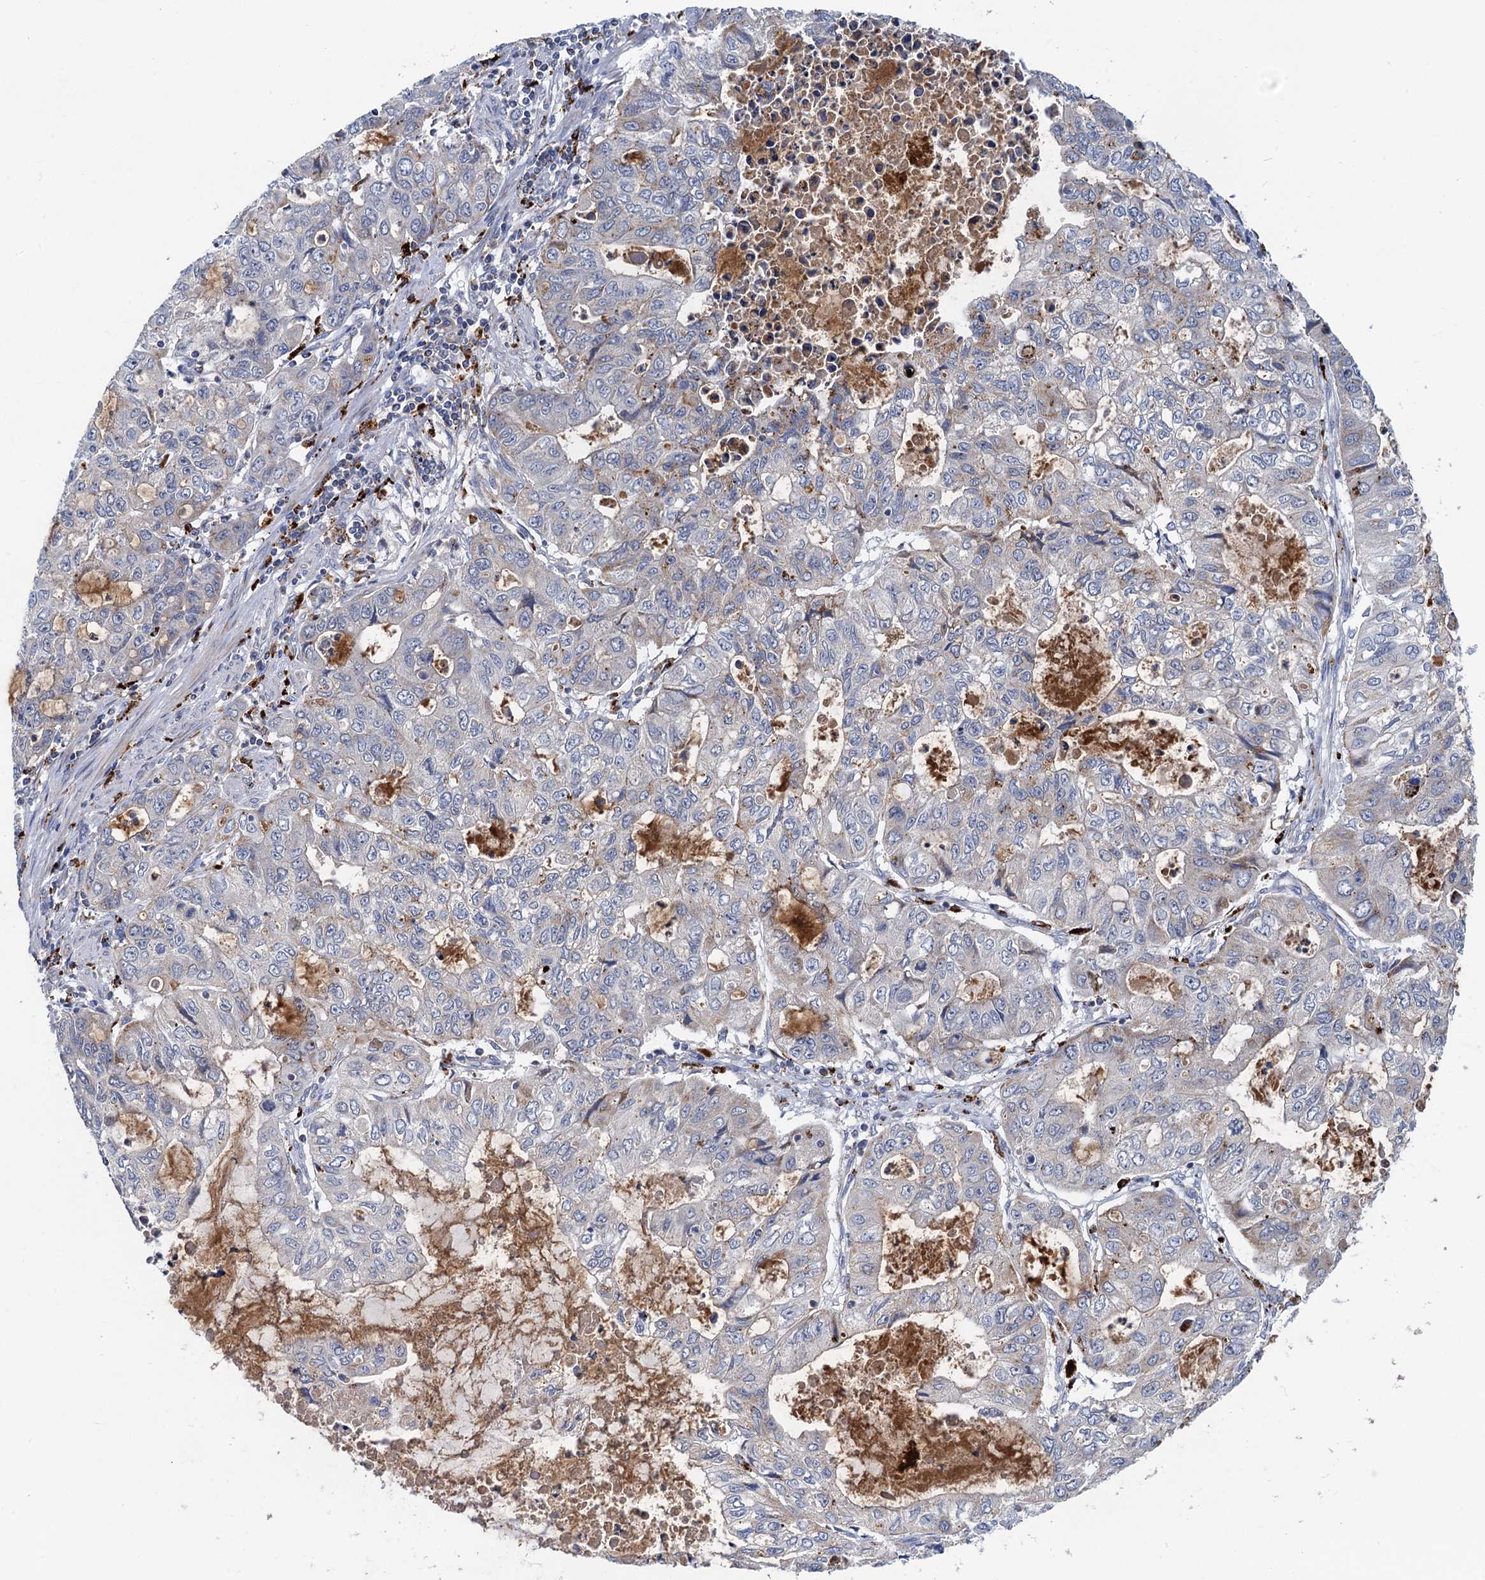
{"staining": {"intensity": "weak", "quantity": "<25%", "location": "cytoplasmic/membranous"}, "tissue": "stomach cancer", "cell_type": "Tumor cells", "image_type": "cancer", "snomed": [{"axis": "morphology", "description": "Adenocarcinoma, NOS"}, {"axis": "topography", "description": "Stomach, upper"}], "caption": "Immunohistochemical staining of human stomach adenocarcinoma displays no significant expression in tumor cells.", "gene": "ANKS3", "patient": {"sex": "female", "age": 52}}